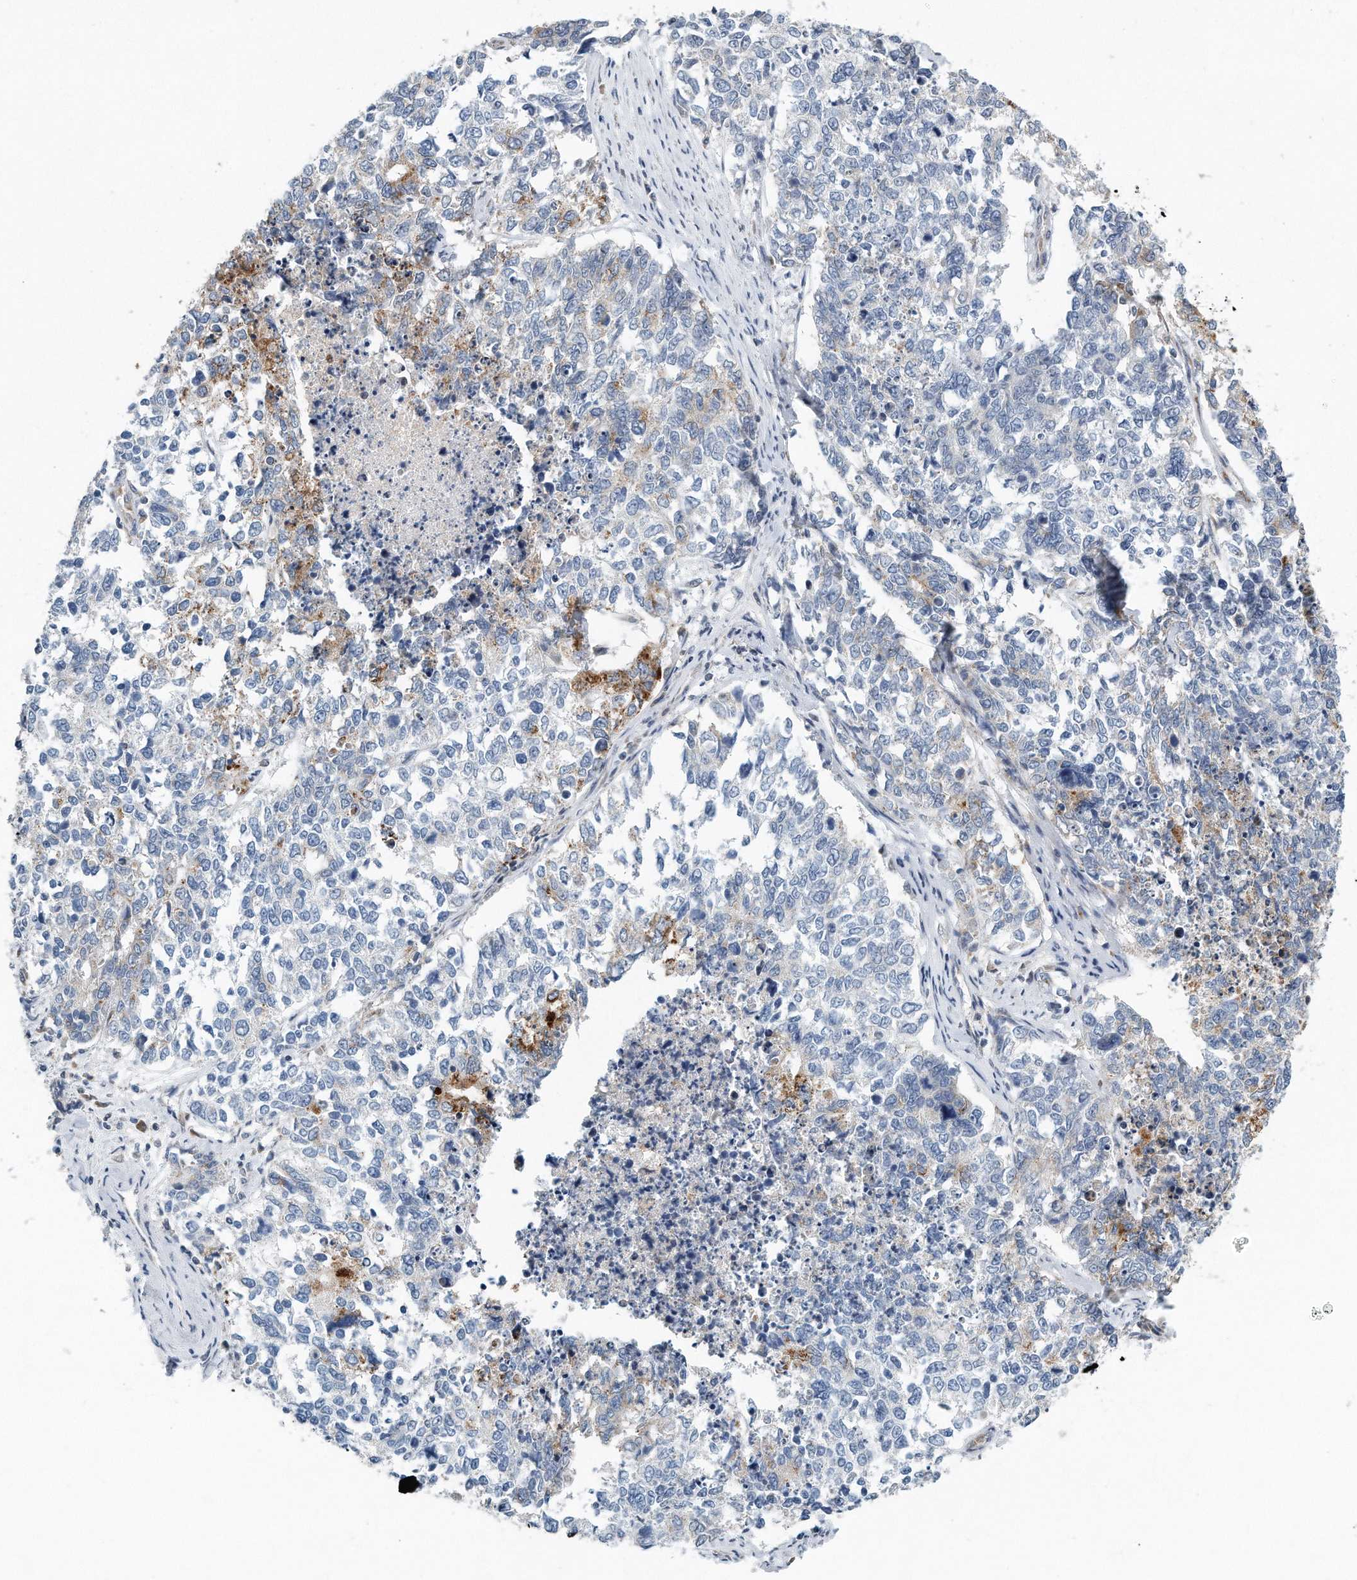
{"staining": {"intensity": "moderate", "quantity": "<25%", "location": "cytoplasmic/membranous"}, "tissue": "cervical cancer", "cell_type": "Tumor cells", "image_type": "cancer", "snomed": [{"axis": "morphology", "description": "Squamous cell carcinoma, NOS"}, {"axis": "topography", "description": "Cervix"}], "caption": "Immunohistochemistry staining of cervical cancer, which demonstrates low levels of moderate cytoplasmic/membranous positivity in approximately <25% of tumor cells indicating moderate cytoplasmic/membranous protein staining. The staining was performed using DAB (brown) for protein detection and nuclei were counterstained in hematoxylin (blue).", "gene": "VLDLR", "patient": {"sex": "female", "age": 63}}